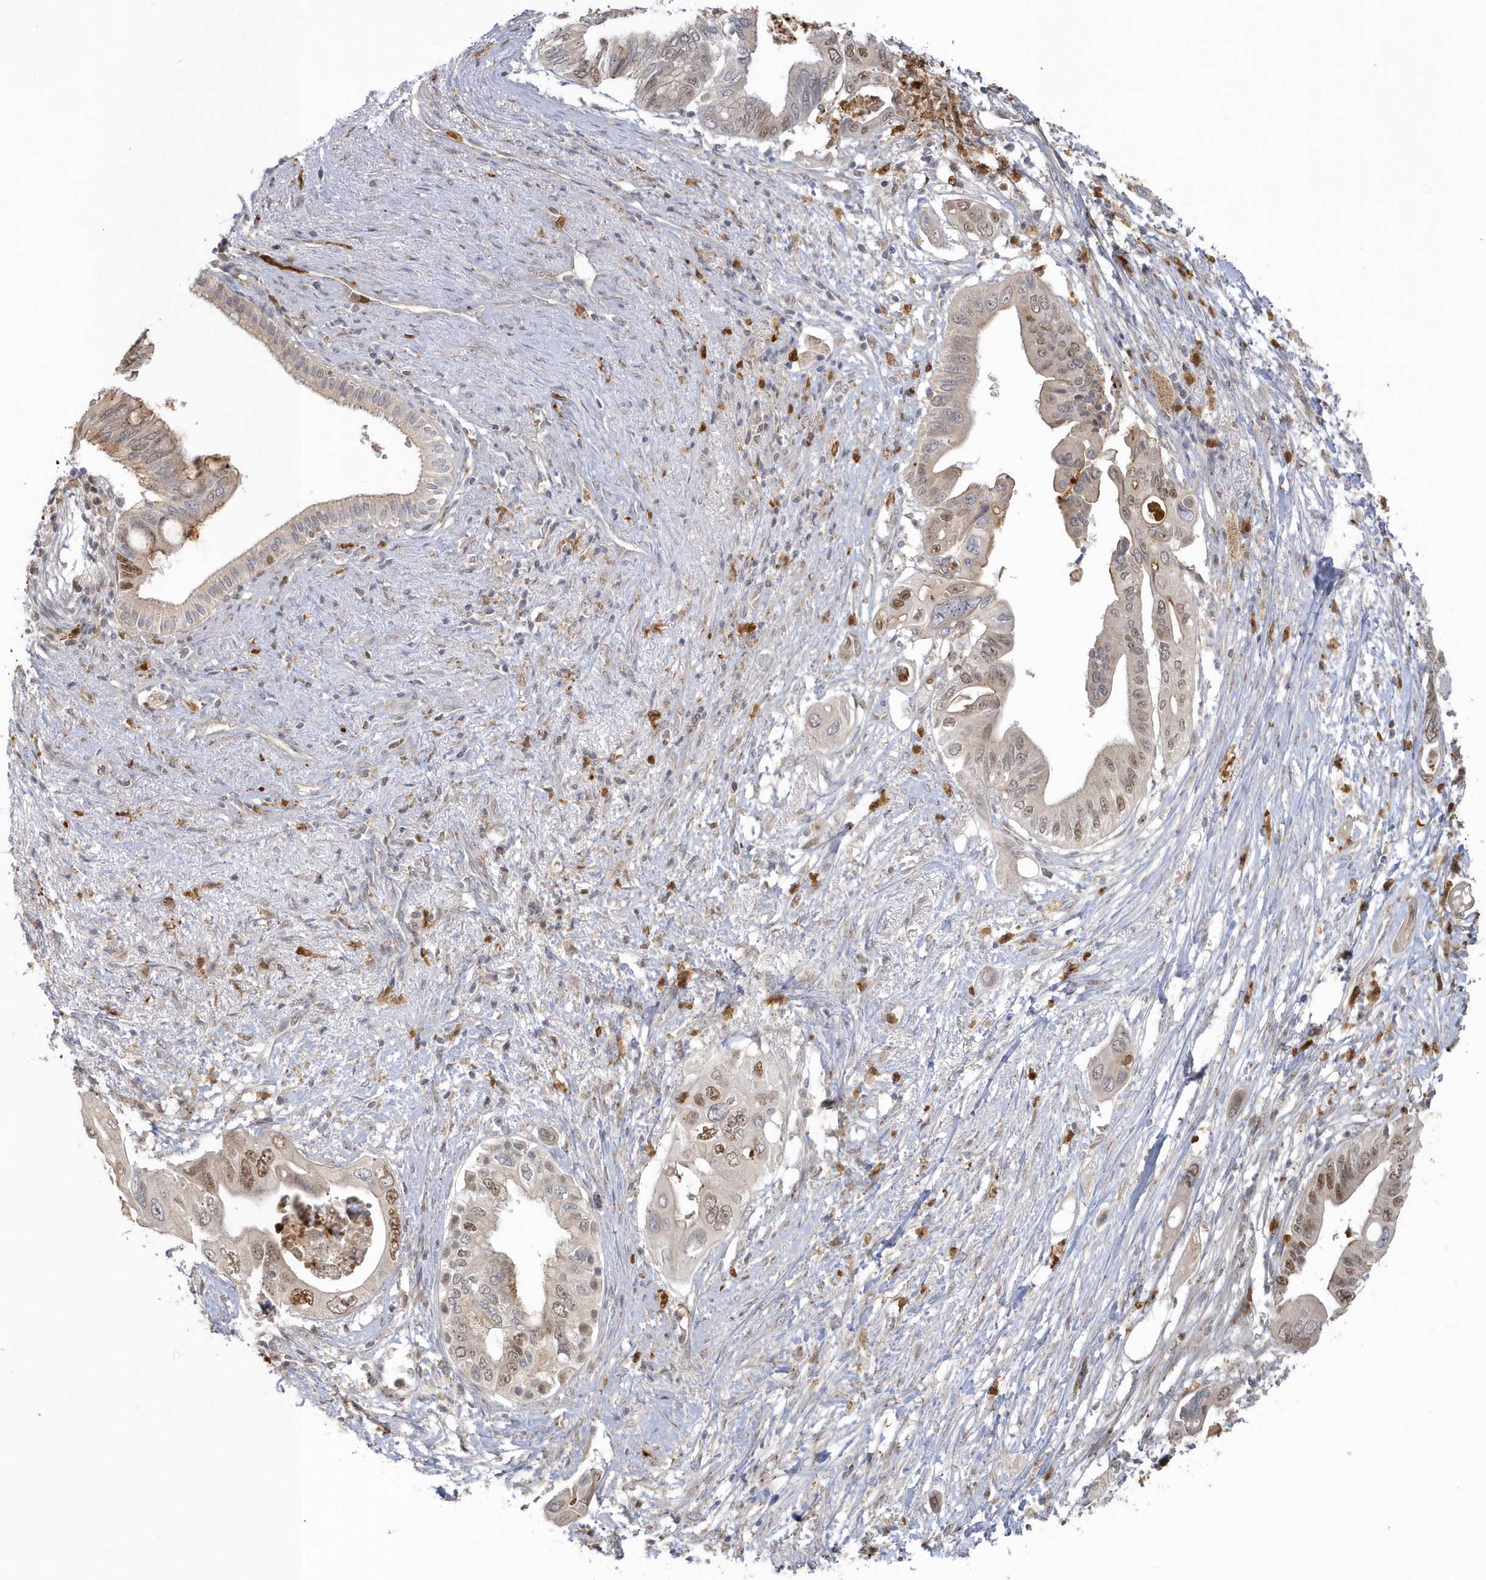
{"staining": {"intensity": "moderate", "quantity": "<25%", "location": "cytoplasmic/membranous,nuclear"}, "tissue": "pancreatic cancer", "cell_type": "Tumor cells", "image_type": "cancer", "snomed": [{"axis": "morphology", "description": "Adenocarcinoma, NOS"}, {"axis": "topography", "description": "Pancreas"}], "caption": "Immunohistochemical staining of human adenocarcinoma (pancreatic) exhibits low levels of moderate cytoplasmic/membranous and nuclear positivity in about <25% of tumor cells.", "gene": "NAF1", "patient": {"sex": "male", "age": 66}}